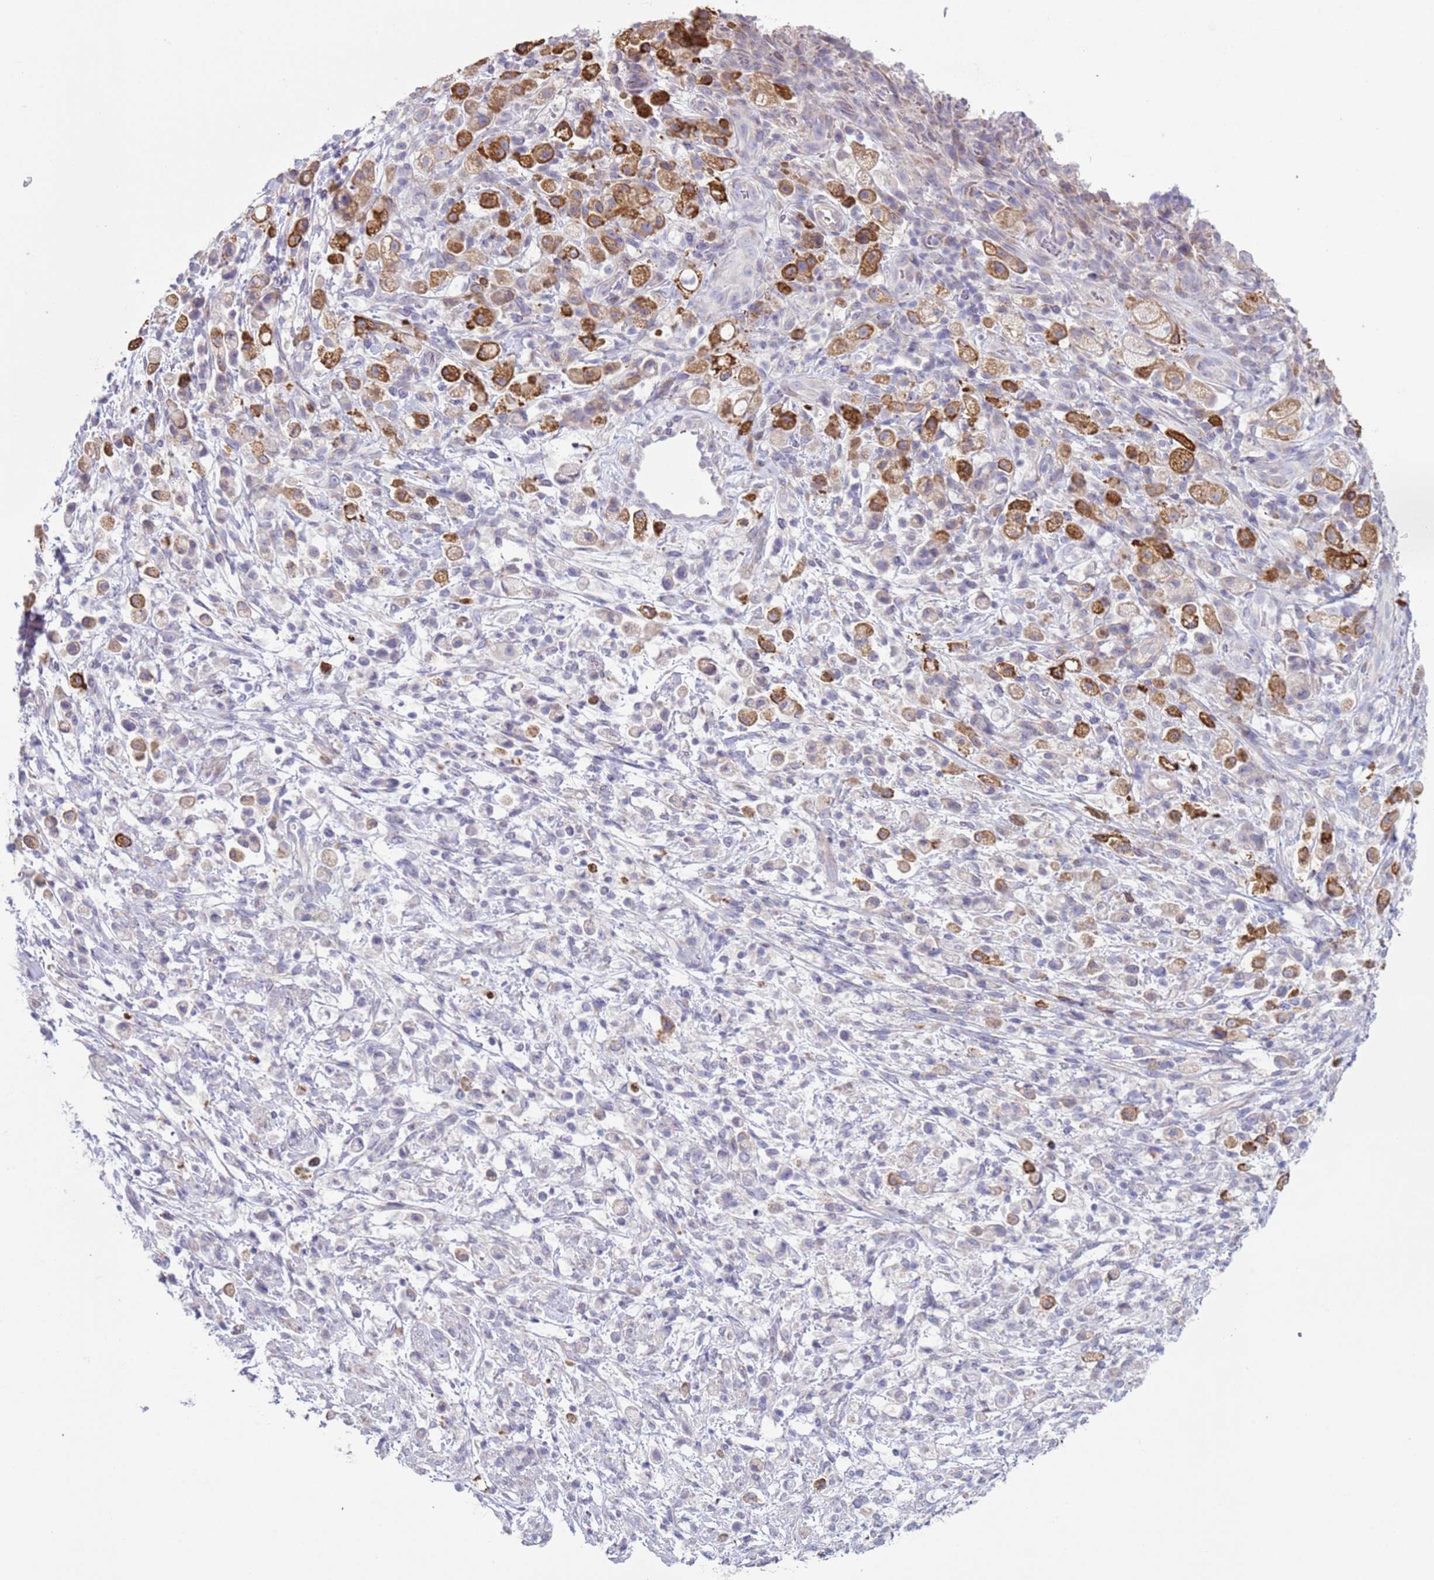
{"staining": {"intensity": "strong", "quantity": "<25%", "location": "cytoplasmic/membranous"}, "tissue": "stomach cancer", "cell_type": "Tumor cells", "image_type": "cancer", "snomed": [{"axis": "morphology", "description": "Adenocarcinoma, NOS"}, {"axis": "topography", "description": "Stomach"}], "caption": "Stomach cancer (adenocarcinoma) stained with immunohistochemistry shows strong cytoplasmic/membranous expression in approximately <25% of tumor cells.", "gene": "NPAP1", "patient": {"sex": "female", "age": 60}}